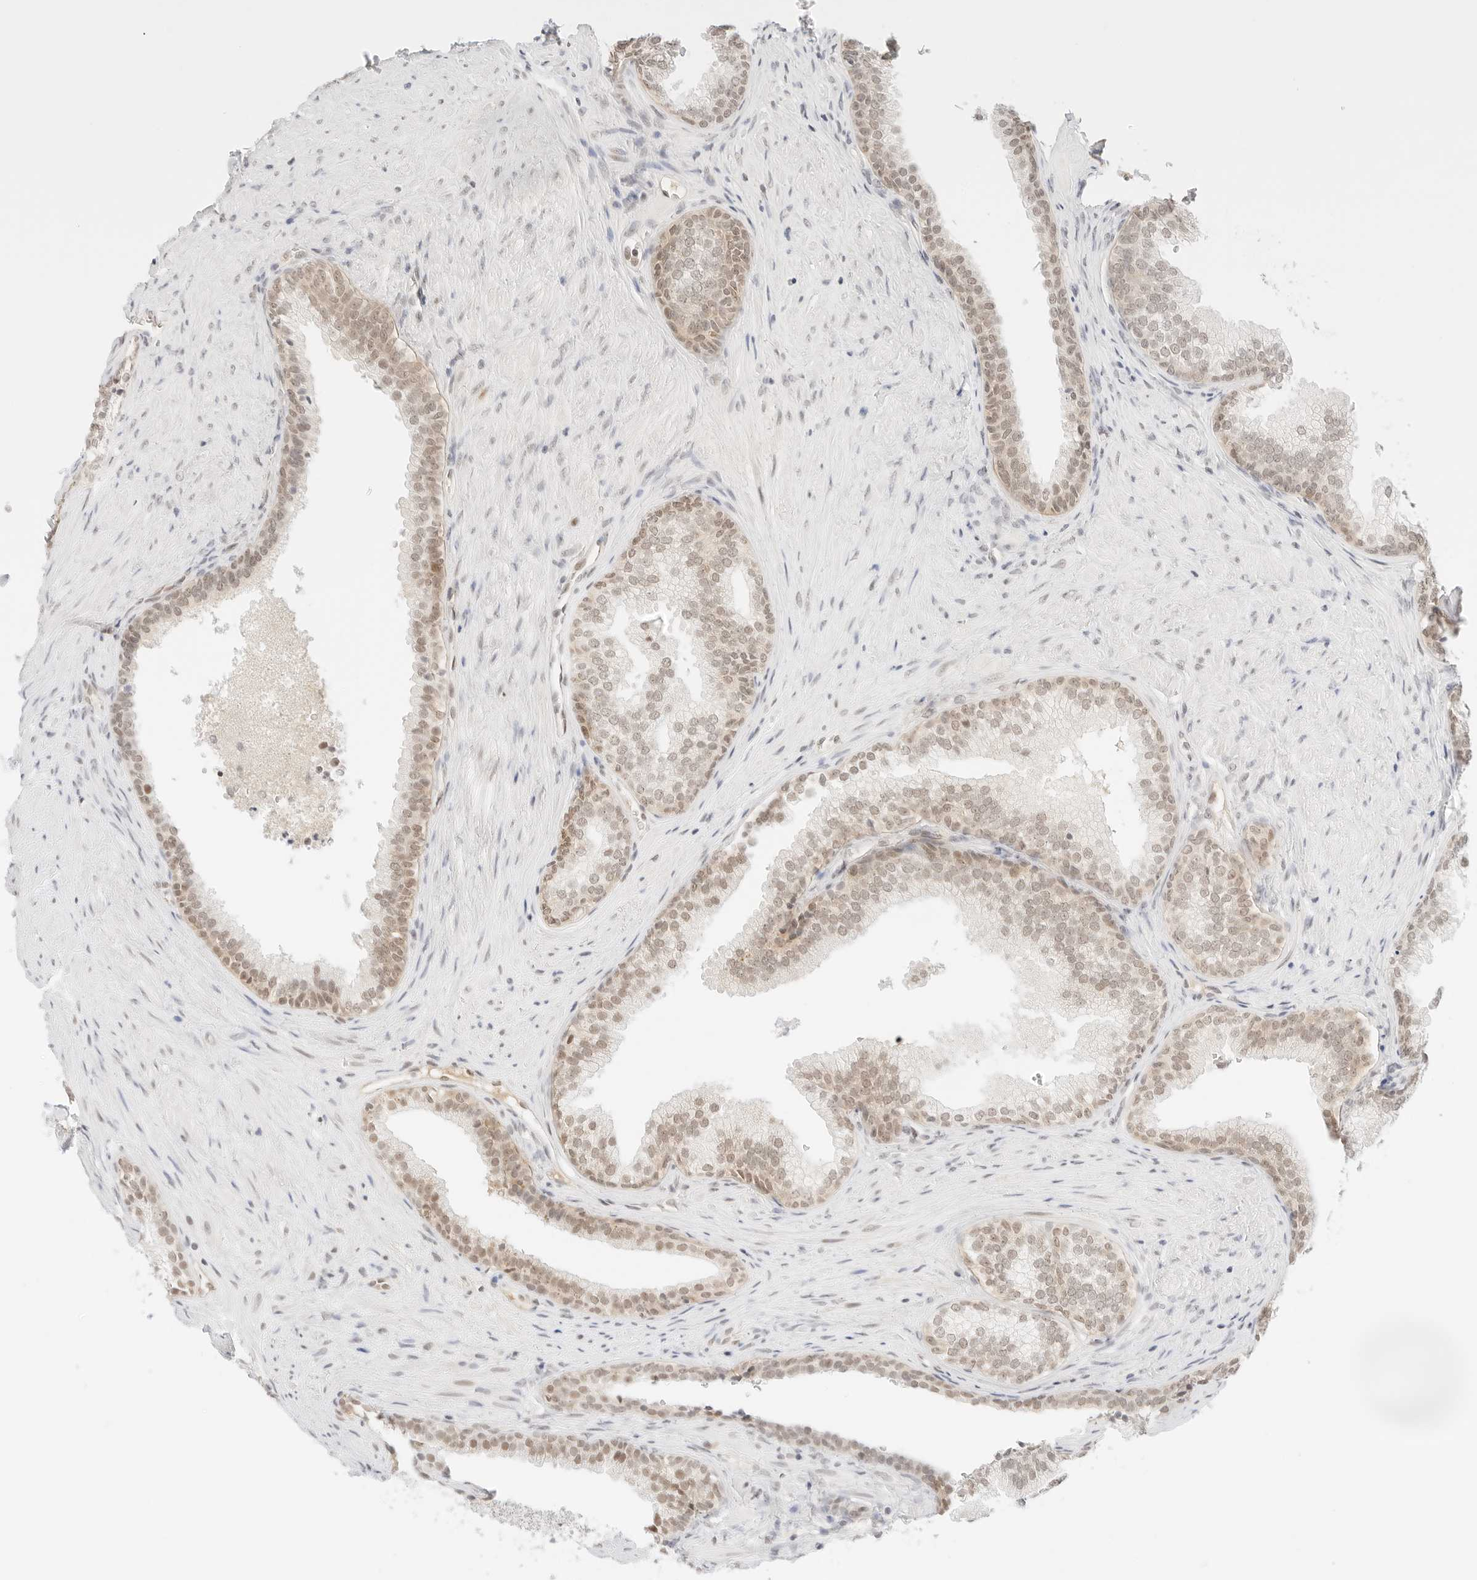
{"staining": {"intensity": "weak", "quantity": "25%-75%", "location": "nuclear"}, "tissue": "prostate", "cell_type": "Glandular cells", "image_type": "normal", "snomed": [{"axis": "morphology", "description": "Normal tissue, NOS"}, {"axis": "topography", "description": "Prostate"}], "caption": "Immunohistochemical staining of unremarkable prostate shows 25%-75% levels of weak nuclear protein expression in approximately 25%-75% of glandular cells. (DAB IHC, brown staining for protein, blue staining for nuclei).", "gene": "ITGA6", "patient": {"sex": "male", "age": 76}}